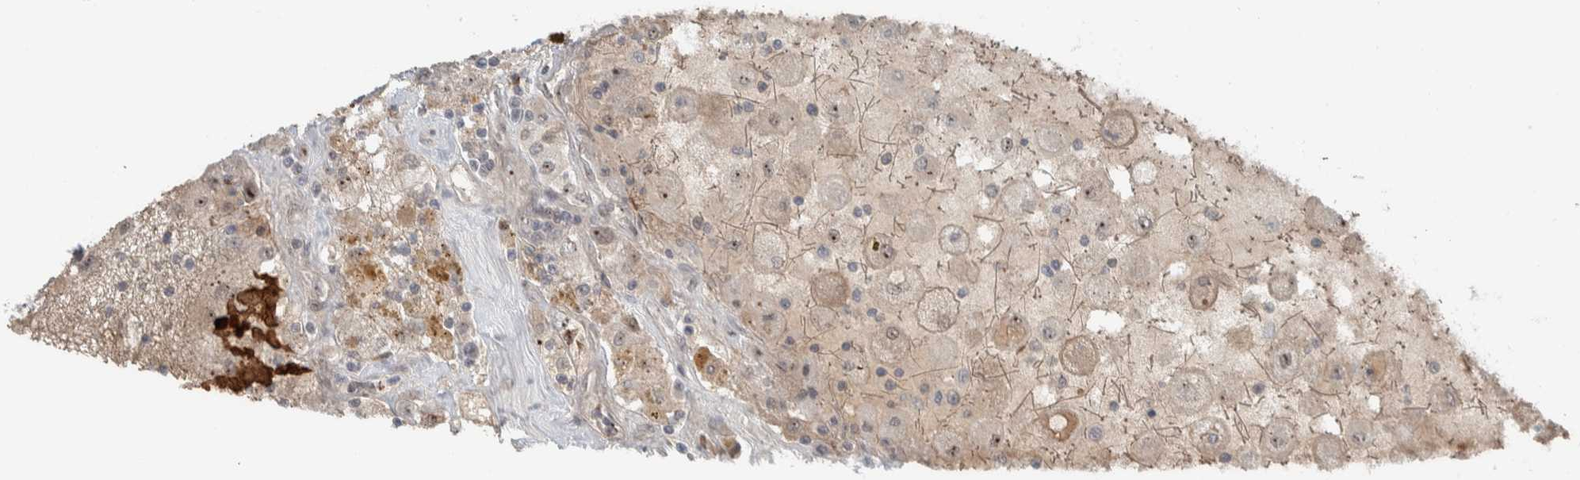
{"staining": {"intensity": "weak", "quantity": "25%-75%", "location": "cytoplasmic/membranous,nuclear"}, "tissue": "renal cancer", "cell_type": "Tumor cells", "image_type": "cancer", "snomed": [{"axis": "morphology", "description": "Adenocarcinoma, NOS"}, {"axis": "topography", "description": "Kidney"}], "caption": "Immunohistochemistry histopathology image of neoplastic tissue: human renal adenocarcinoma stained using immunohistochemistry exhibits low levels of weak protein expression localized specifically in the cytoplasmic/membranous and nuclear of tumor cells, appearing as a cytoplasmic/membranous and nuclear brown color.", "gene": "ZFP91", "patient": {"sex": "female", "age": 52}}